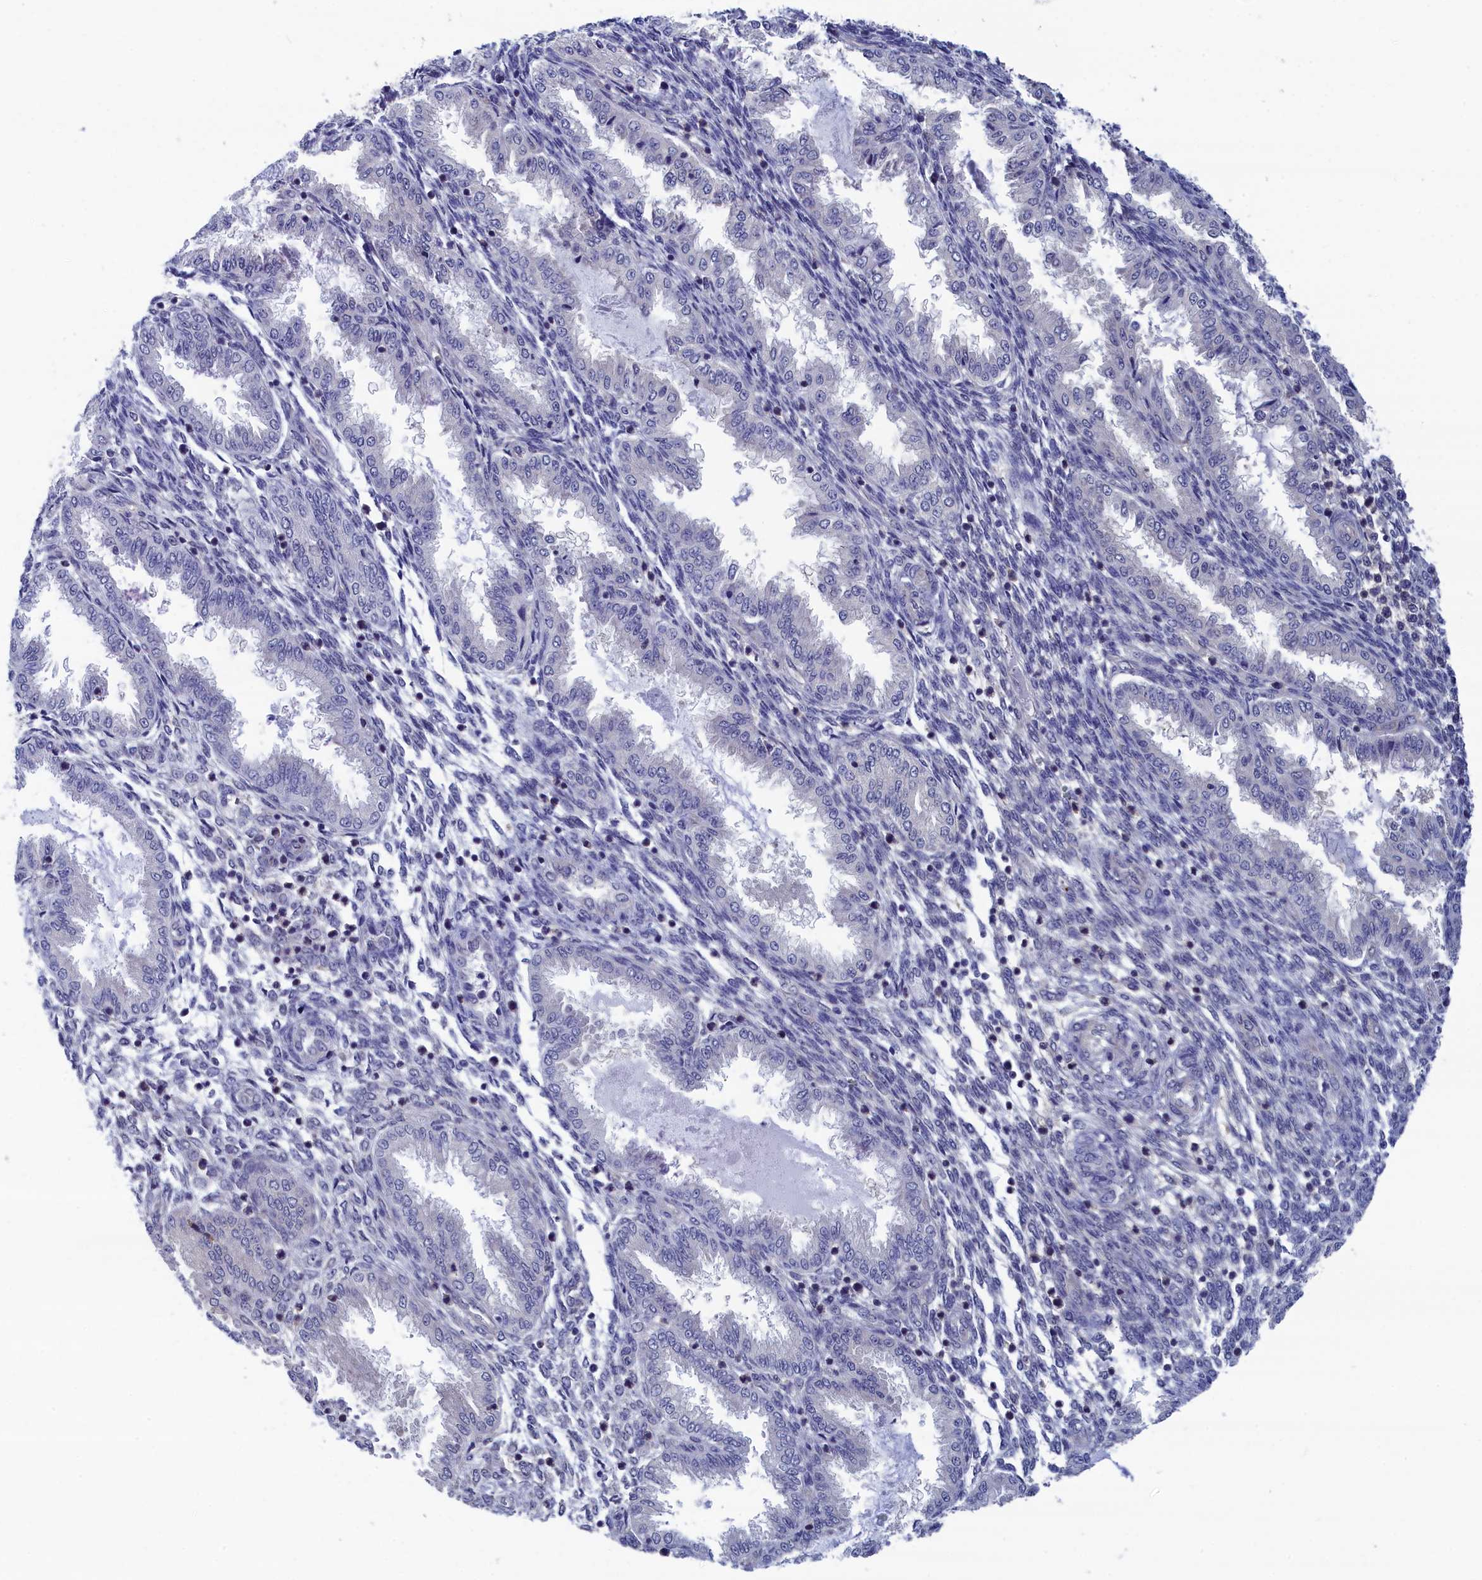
{"staining": {"intensity": "negative", "quantity": "none", "location": "none"}, "tissue": "endometrium", "cell_type": "Cells in endometrial stroma", "image_type": "normal", "snomed": [{"axis": "morphology", "description": "Normal tissue, NOS"}, {"axis": "topography", "description": "Endometrium"}], "caption": "This photomicrograph is of unremarkable endometrium stained with immunohistochemistry (IHC) to label a protein in brown with the nuclei are counter-stained blue. There is no expression in cells in endometrial stroma. The staining is performed using DAB (3,3'-diaminobenzidine) brown chromogen with nuclei counter-stained in using hematoxylin.", "gene": "PGP", "patient": {"sex": "female", "age": 33}}